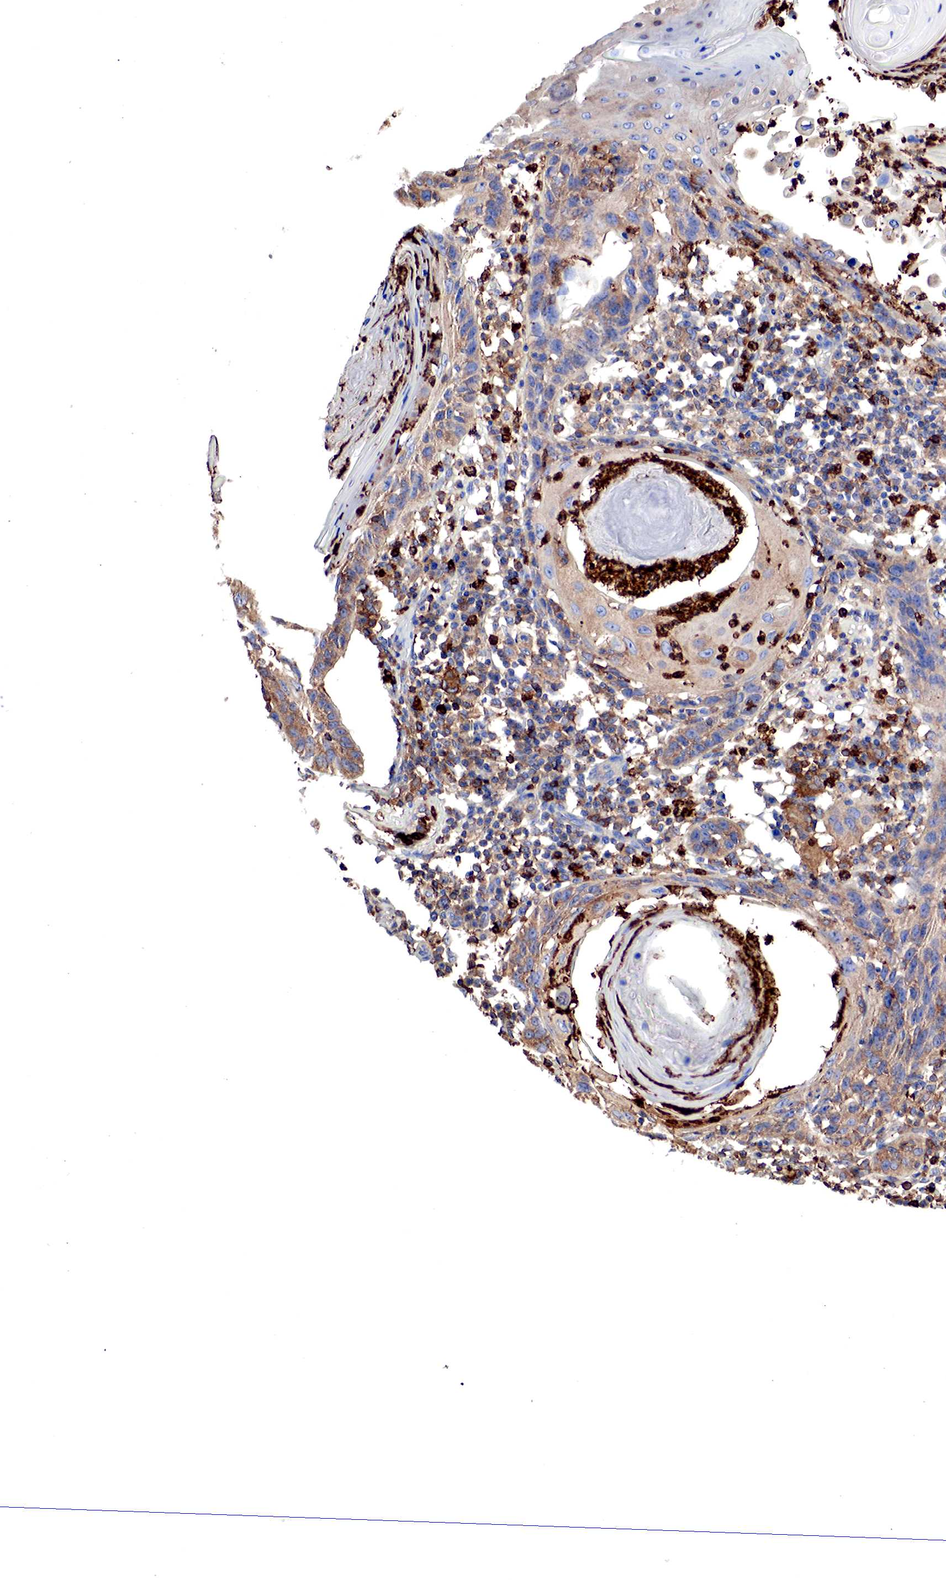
{"staining": {"intensity": "weak", "quantity": ">75%", "location": "cytoplasmic/membranous"}, "tissue": "skin cancer", "cell_type": "Tumor cells", "image_type": "cancer", "snomed": [{"axis": "morphology", "description": "Squamous cell carcinoma, NOS"}, {"axis": "topography", "description": "Skin"}], "caption": "The histopathology image shows staining of skin cancer (squamous cell carcinoma), revealing weak cytoplasmic/membranous protein expression (brown color) within tumor cells.", "gene": "G6PD", "patient": {"sex": "female", "age": 74}}